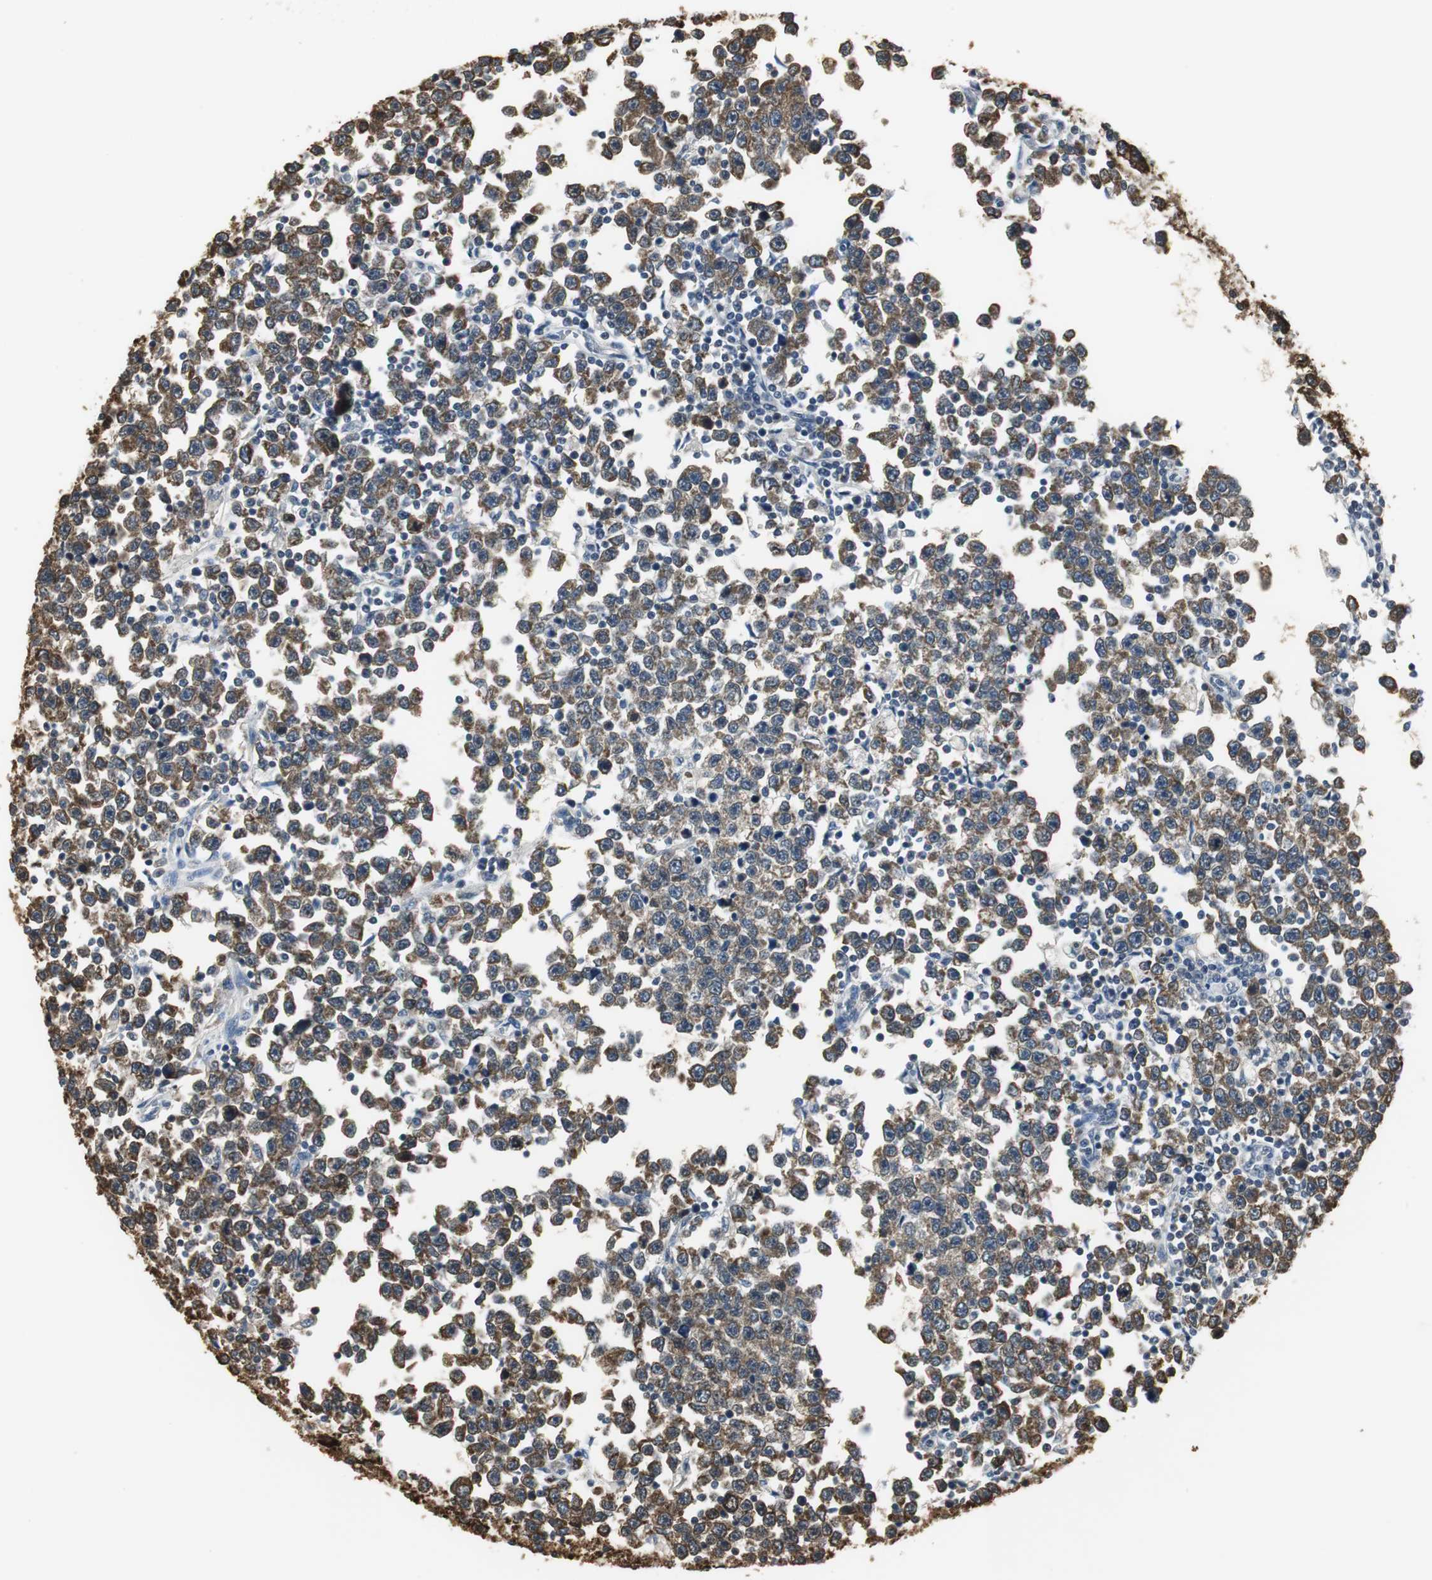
{"staining": {"intensity": "moderate", "quantity": ">75%", "location": "cytoplasmic/membranous"}, "tissue": "testis cancer", "cell_type": "Tumor cells", "image_type": "cancer", "snomed": [{"axis": "morphology", "description": "Seminoma, NOS"}, {"axis": "topography", "description": "Testis"}], "caption": "Immunohistochemistry (IHC) histopathology image of neoplastic tissue: human testis cancer stained using IHC displays medium levels of moderate protein expression localized specifically in the cytoplasmic/membranous of tumor cells, appearing as a cytoplasmic/membranous brown color.", "gene": "CCT5", "patient": {"sex": "male", "age": 43}}